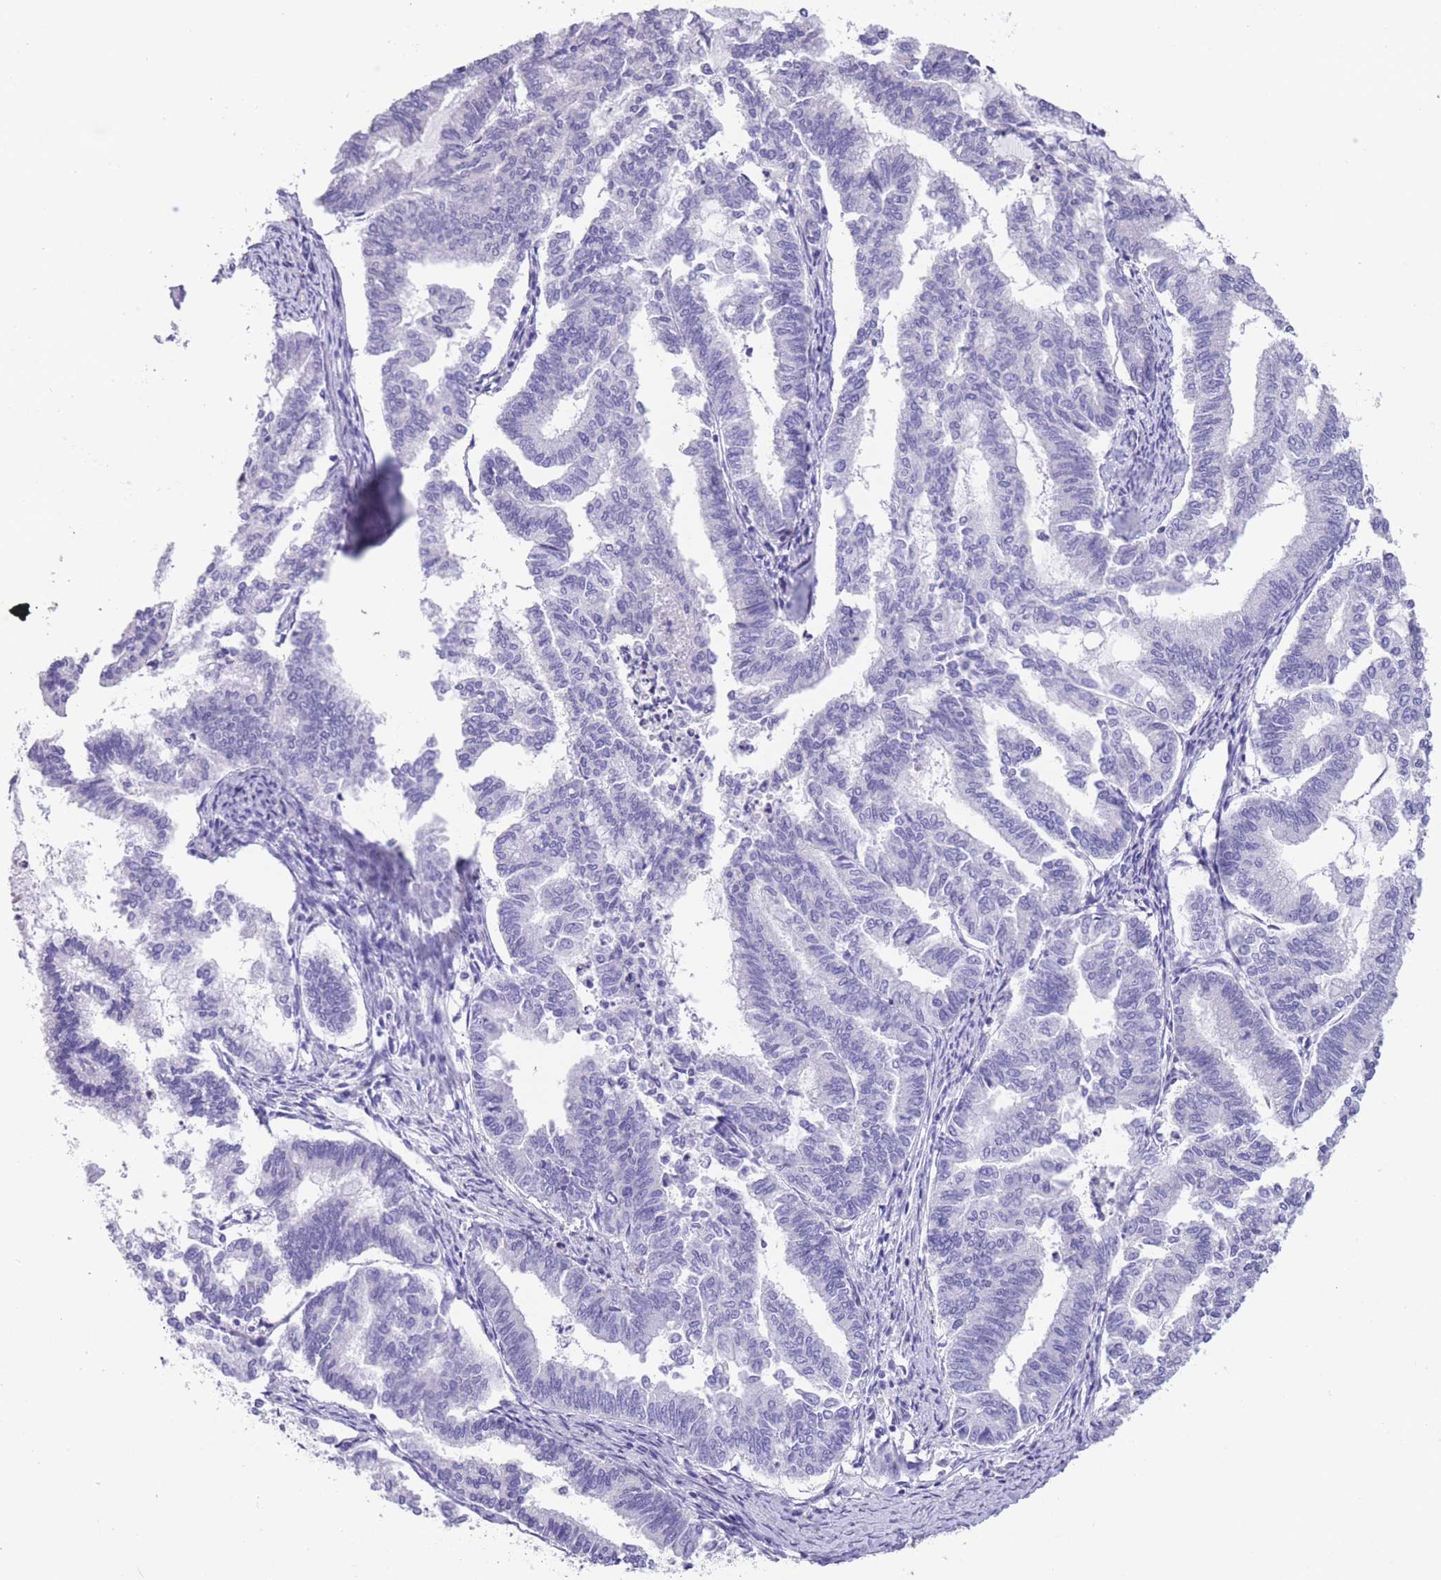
{"staining": {"intensity": "negative", "quantity": "none", "location": "none"}, "tissue": "endometrial cancer", "cell_type": "Tumor cells", "image_type": "cancer", "snomed": [{"axis": "morphology", "description": "Adenocarcinoma, NOS"}, {"axis": "topography", "description": "Endometrium"}], "caption": "Tumor cells show no significant expression in endometrial cancer (adenocarcinoma).", "gene": "RAI2", "patient": {"sex": "female", "age": 79}}